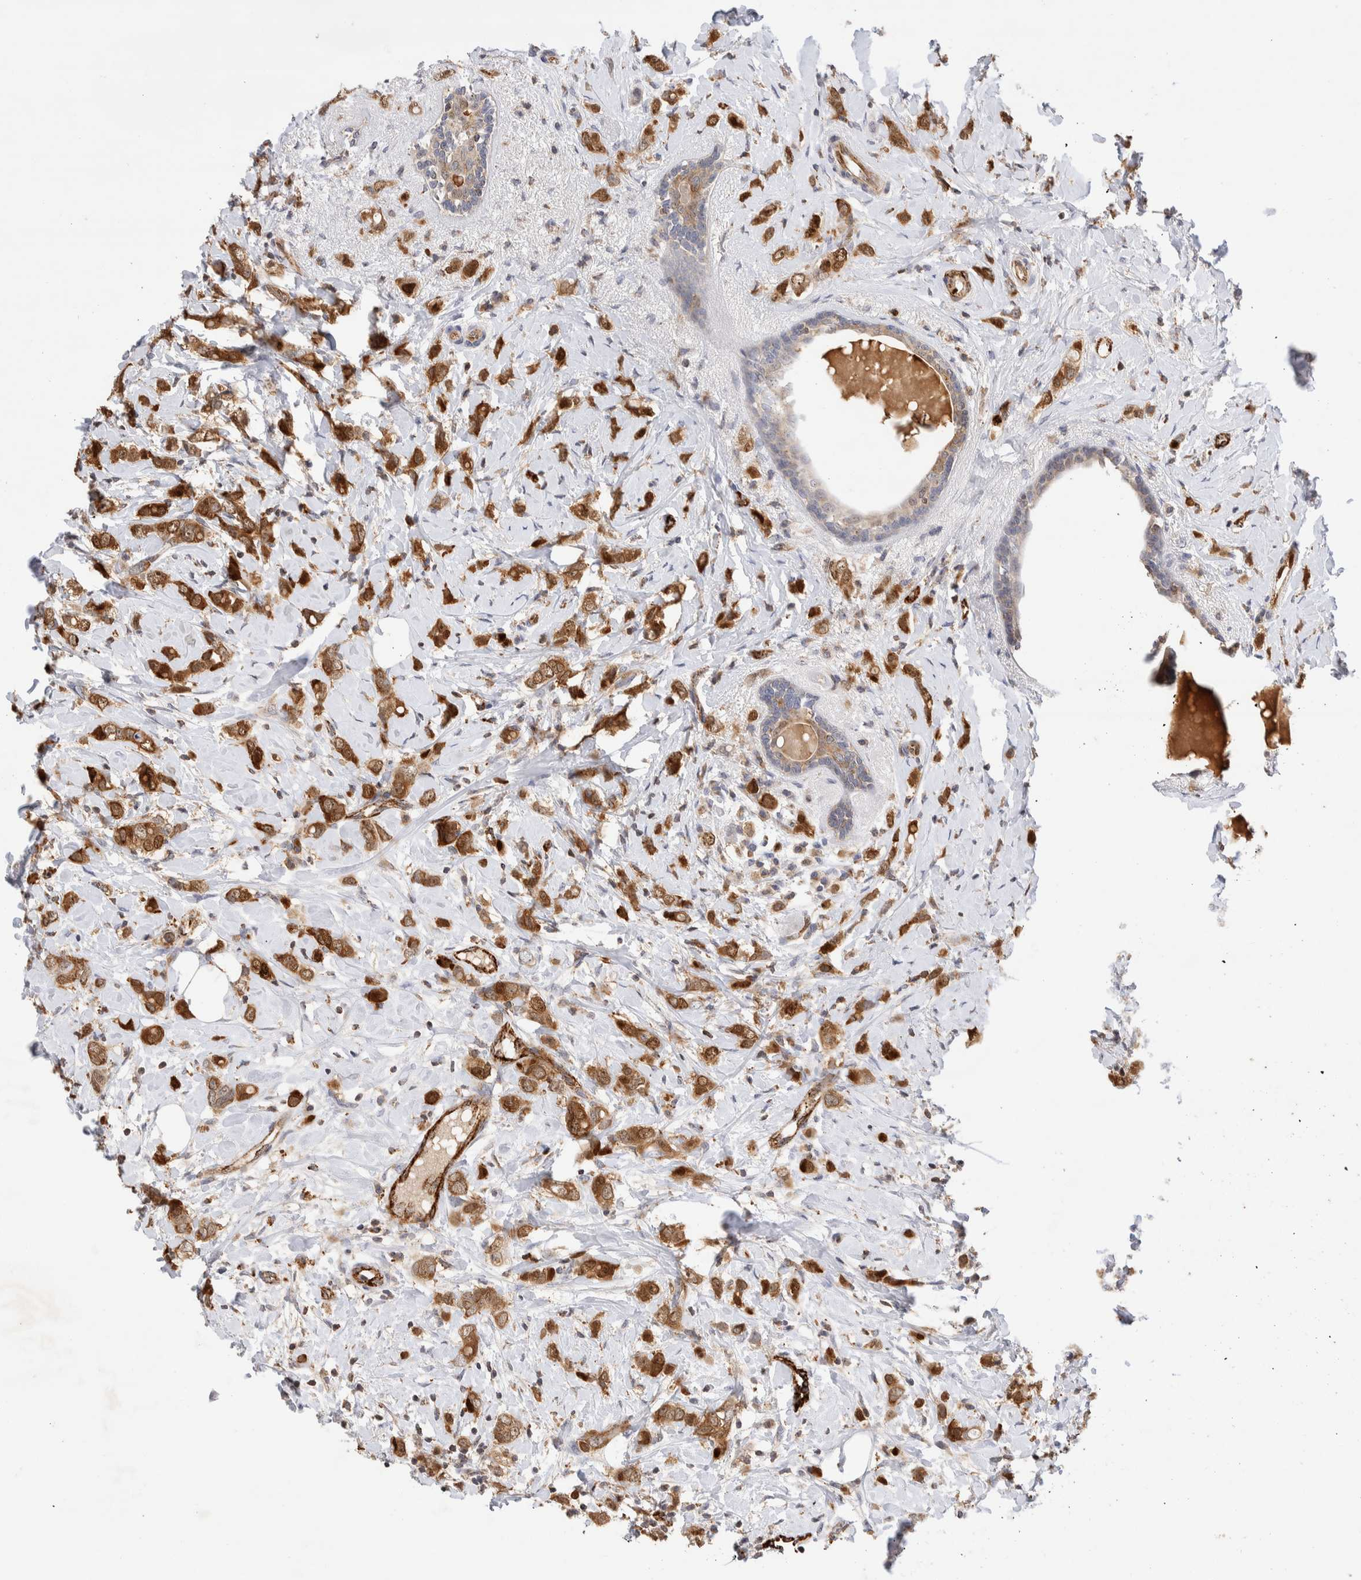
{"staining": {"intensity": "strong", "quantity": ">75%", "location": "cytoplasmic/membranous"}, "tissue": "breast cancer", "cell_type": "Tumor cells", "image_type": "cancer", "snomed": [{"axis": "morphology", "description": "Normal tissue, NOS"}, {"axis": "morphology", "description": "Lobular carcinoma"}, {"axis": "topography", "description": "Breast"}], "caption": "Protein analysis of breast lobular carcinoma tissue demonstrates strong cytoplasmic/membranous staining in about >75% of tumor cells.", "gene": "NSMAF", "patient": {"sex": "female", "age": 47}}